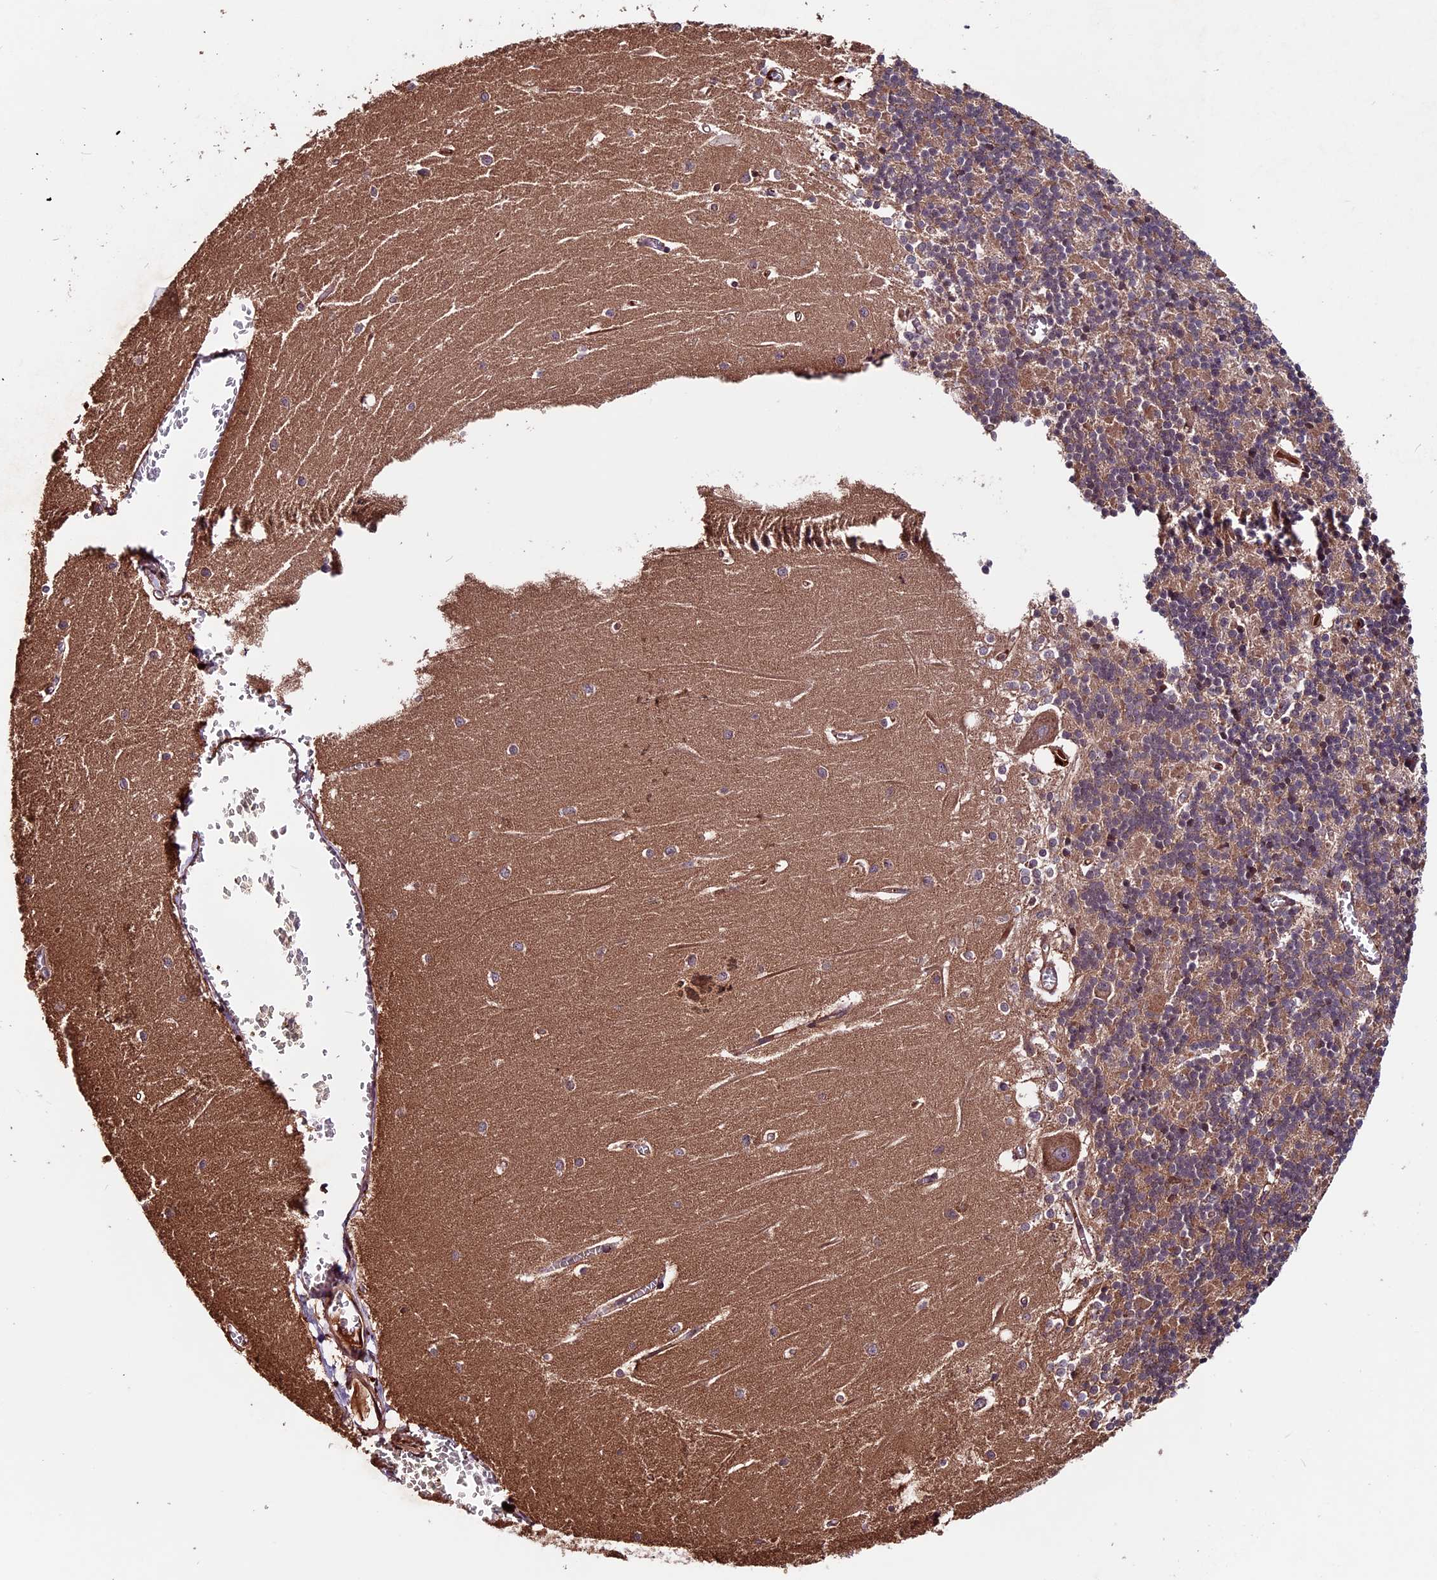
{"staining": {"intensity": "weak", "quantity": "25%-75%", "location": "cytoplasmic/membranous"}, "tissue": "cerebellum", "cell_type": "Cells in granular layer", "image_type": "normal", "snomed": [{"axis": "morphology", "description": "Normal tissue, NOS"}, {"axis": "topography", "description": "Cerebellum"}], "caption": "This is a micrograph of immunohistochemistry (IHC) staining of unremarkable cerebellum, which shows weak positivity in the cytoplasmic/membranous of cells in granular layer.", "gene": "ZNF598", "patient": {"sex": "male", "age": 37}}